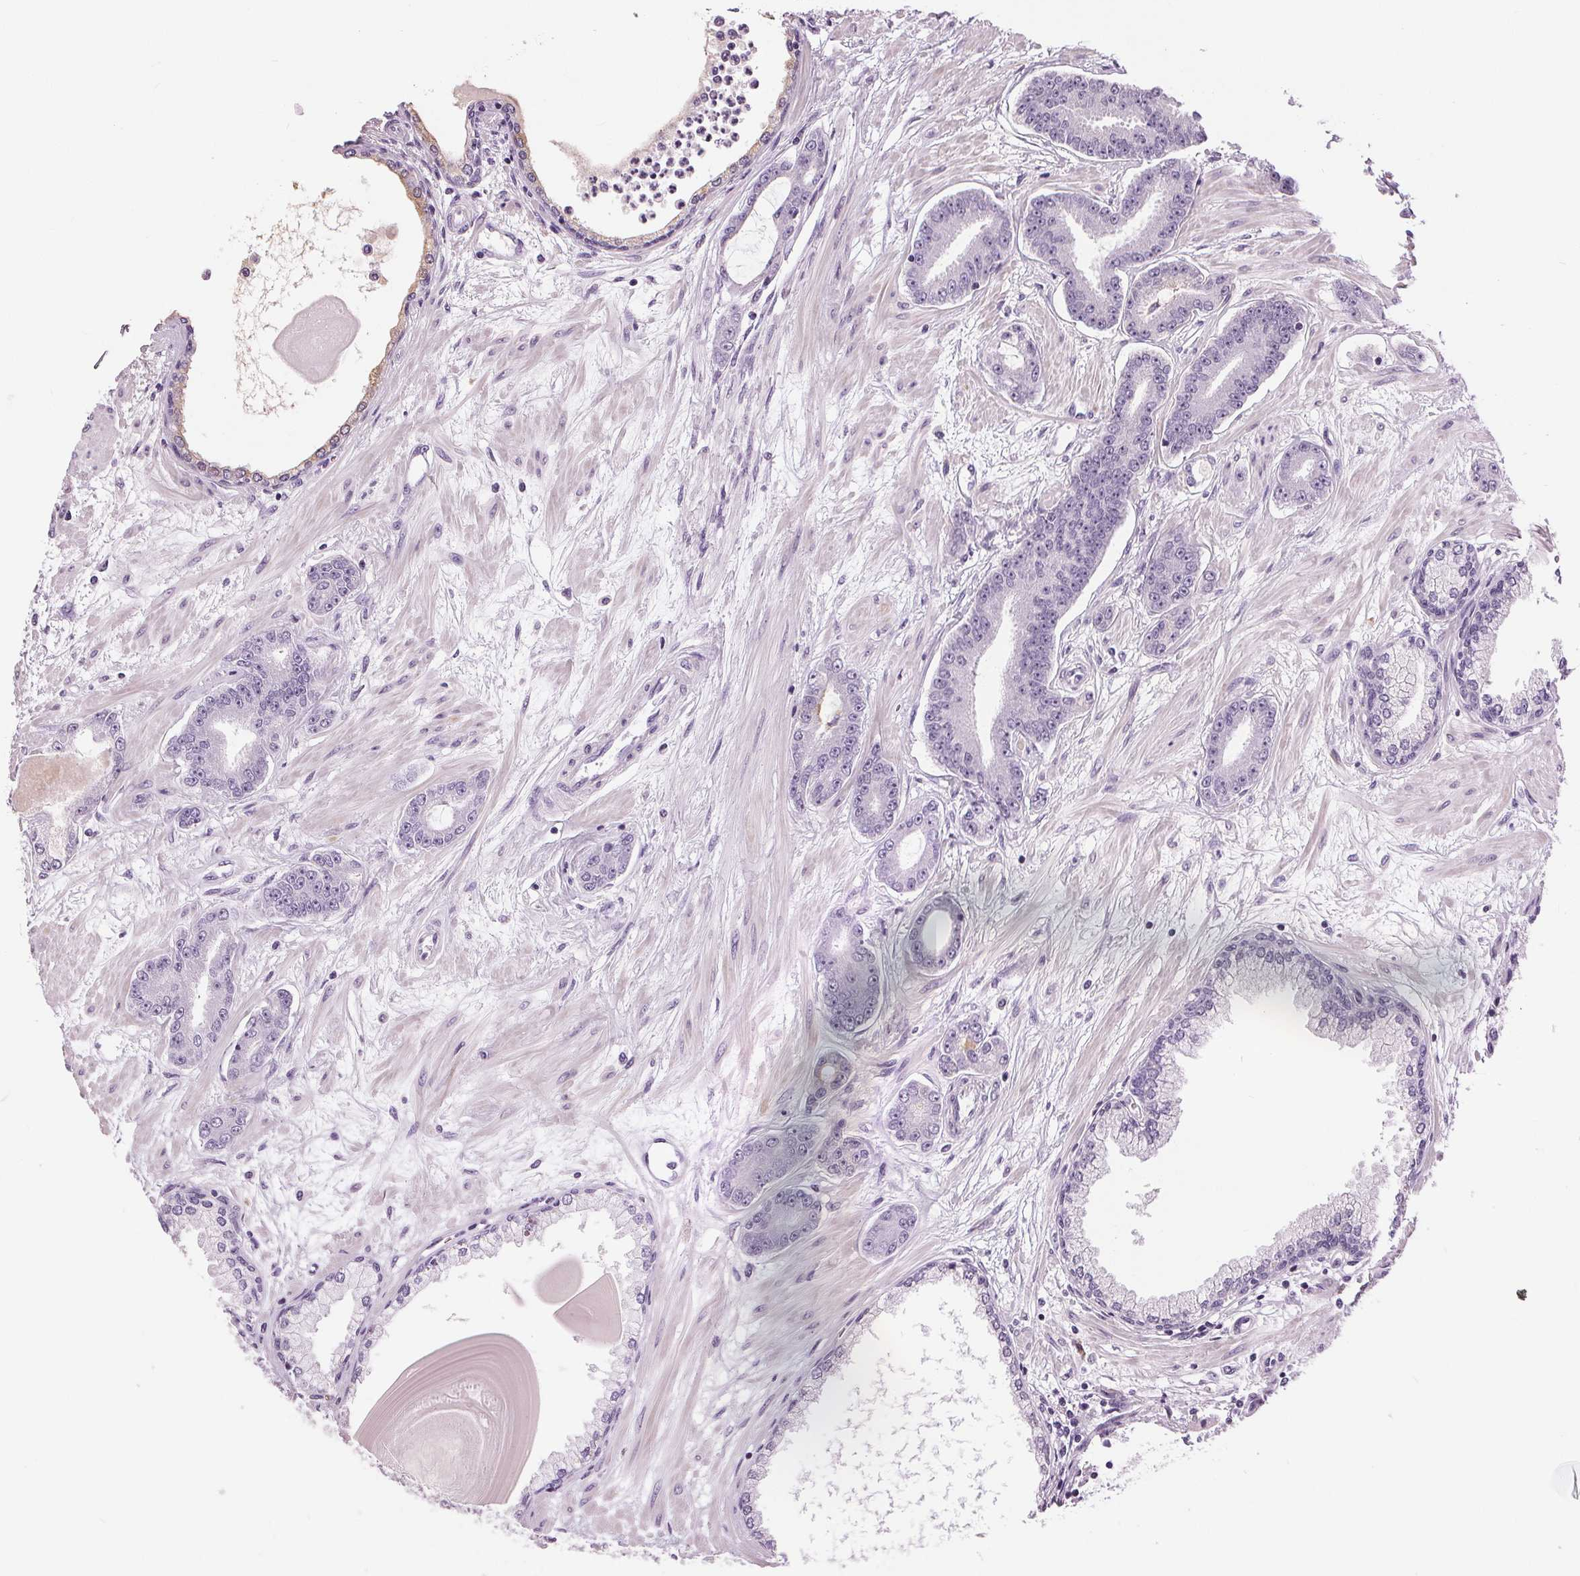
{"staining": {"intensity": "negative", "quantity": "none", "location": "none"}, "tissue": "prostate cancer", "cell_type": "Tumor cells", "image_type": "cancer", "snomed": [{"axis": "morphology", "description": "Adenocarcinoma, Low grade"}, {"axis": "topography", "description": "Prostate"}], "caption": "Immunohistochemical staining of low-grade adenocarcinoma (prostate) demonstrates no significant positivity in tumor cells. (DAB immunohistochemistry (IHC) with hematoxylin counter stain).", "gene": "MISP", "patient": {"sex": "male", "age": 64}}